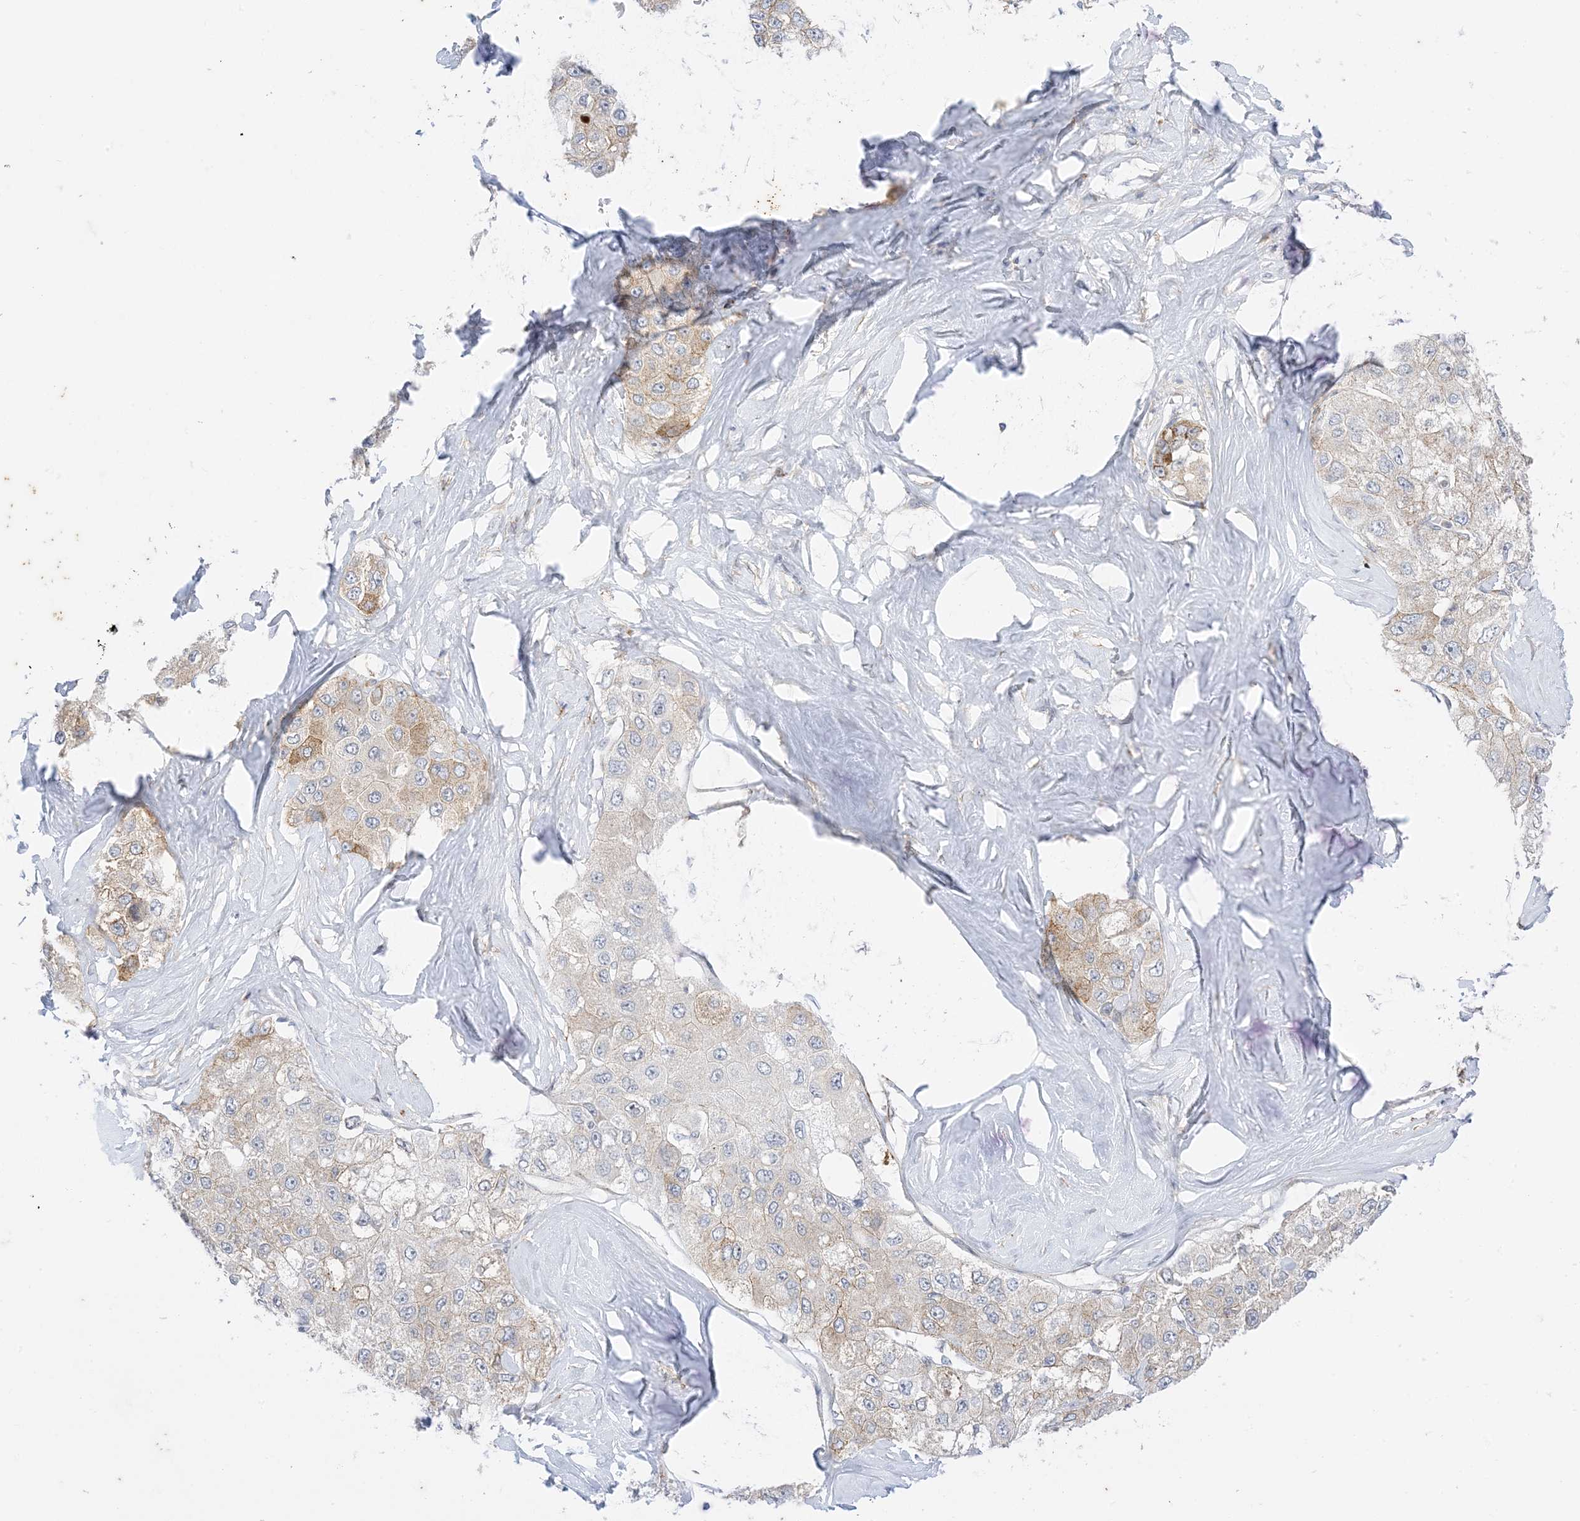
{"staining": {"intensity": "weak", "quantity": ">75%", "location": "cytoplasmic/membranous"}, "tissue": "liver cancer", "cell_type": "Tumor cells", "image_type": "cancer", "snomed": [{"axis": "morphology", "description": "Carcinoma, Hepatocellular, NOS"}, {"axis": "topography", "description": "Liver"}], "caption": "Immunohistochemical staining of hepatocellular carcinoma (liver) demonstrates low levels of weak cytoplasmic/membranous positivity in approximately >75% of tumor cells.", "gene": "RAC1", "patient": {"sex": "male", "age": 80}}